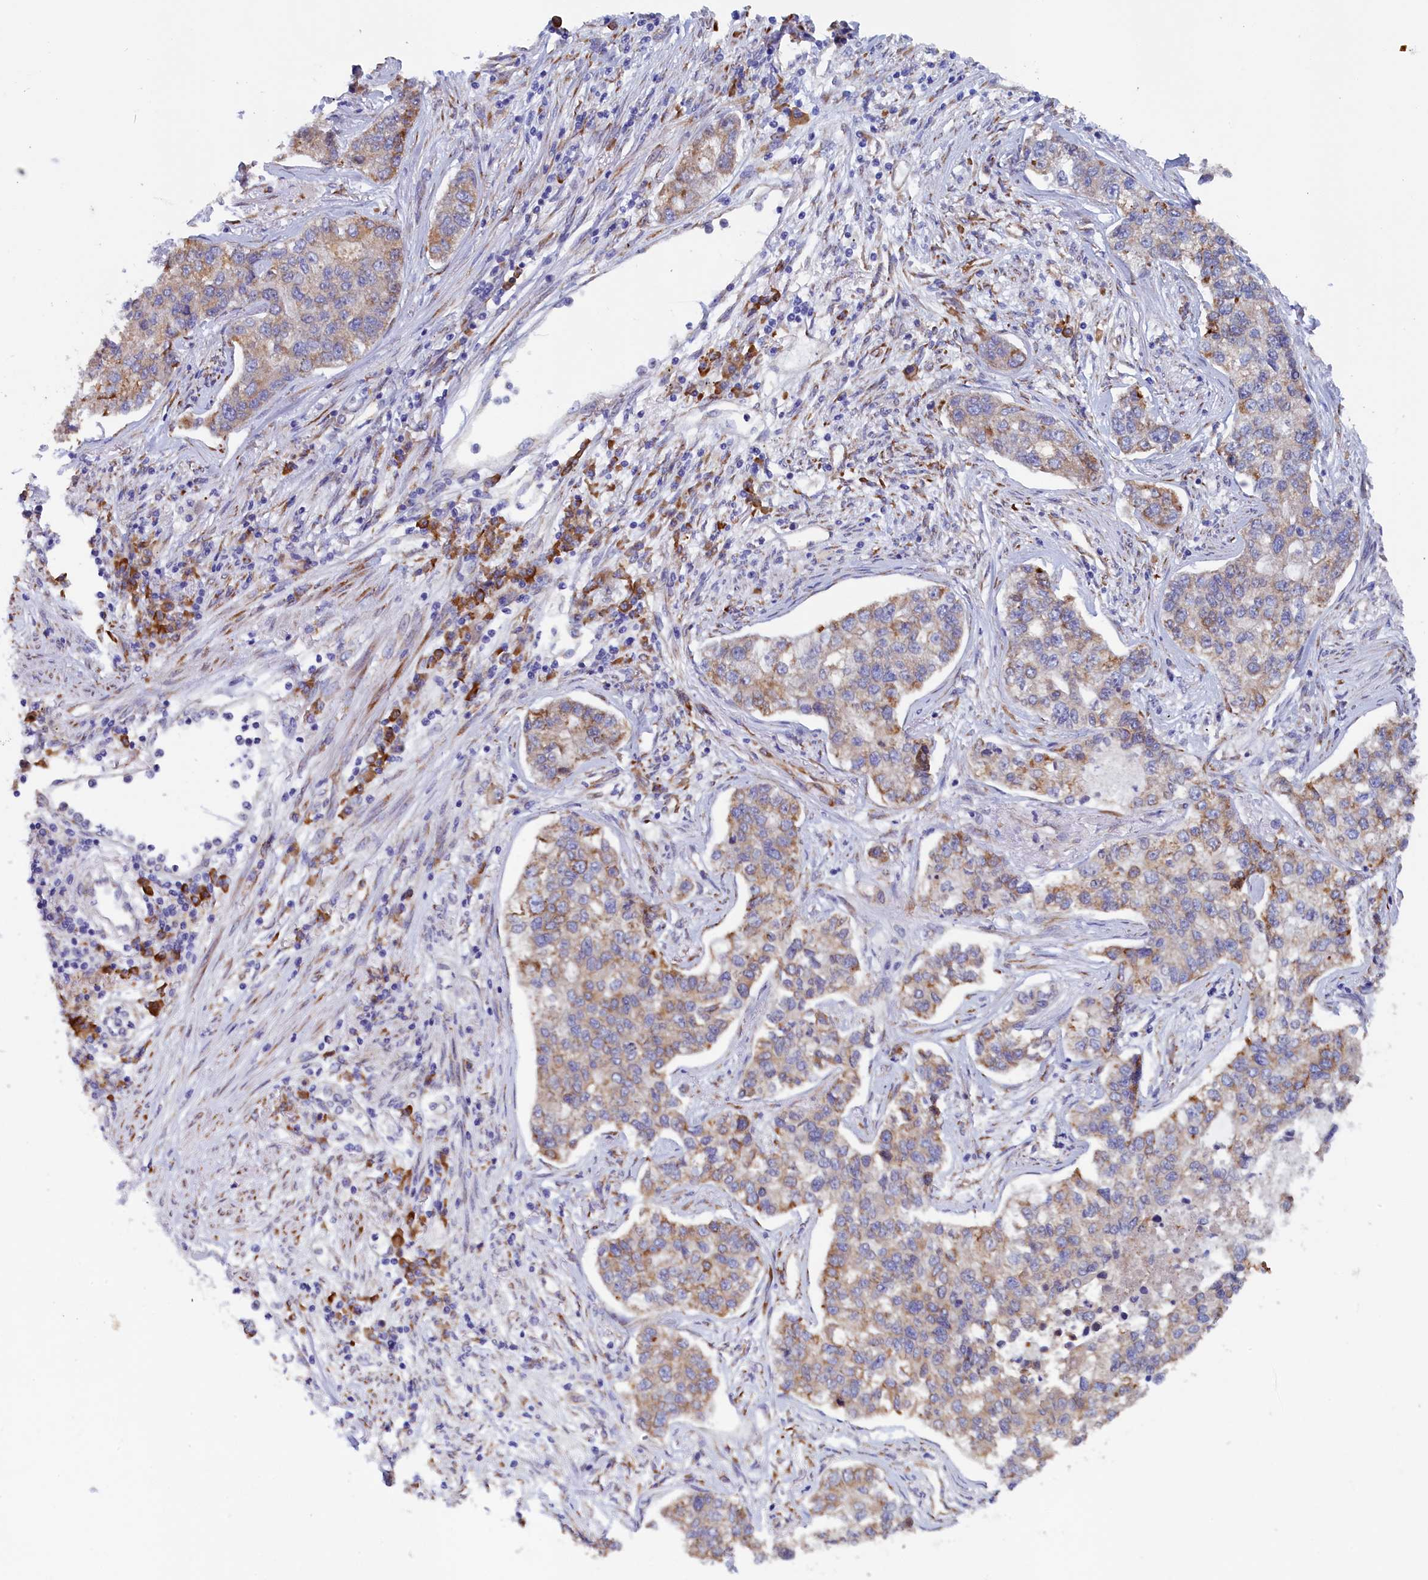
{"staining": {"intensity": "moderate", "quantity": "<25%", "location": "cytoplasmic/membranous"}, "tissue": "lung cancer", "cell_type": "Tumor cells", "image_type": "cancer", "snomed": [{"axis": "morphology", "description": "Adenocarcinoma, NOS"}, {"axis": "topography", "description": "Lung"}], "caption": "Immunohistochemistry (IHC) histopathology image of neoplastic tissue: human adenocarcinoma (lung) stained using immunohistochemistry (IHC) exhibits low levels of moderate protein expression localized specifically in the cytoplasmic/membranous of tumor cells, appearing as a cytoplasmic/membranous brown color.", "gene": "CCDC68", "patient": {"sex": "male", "age": 49}}